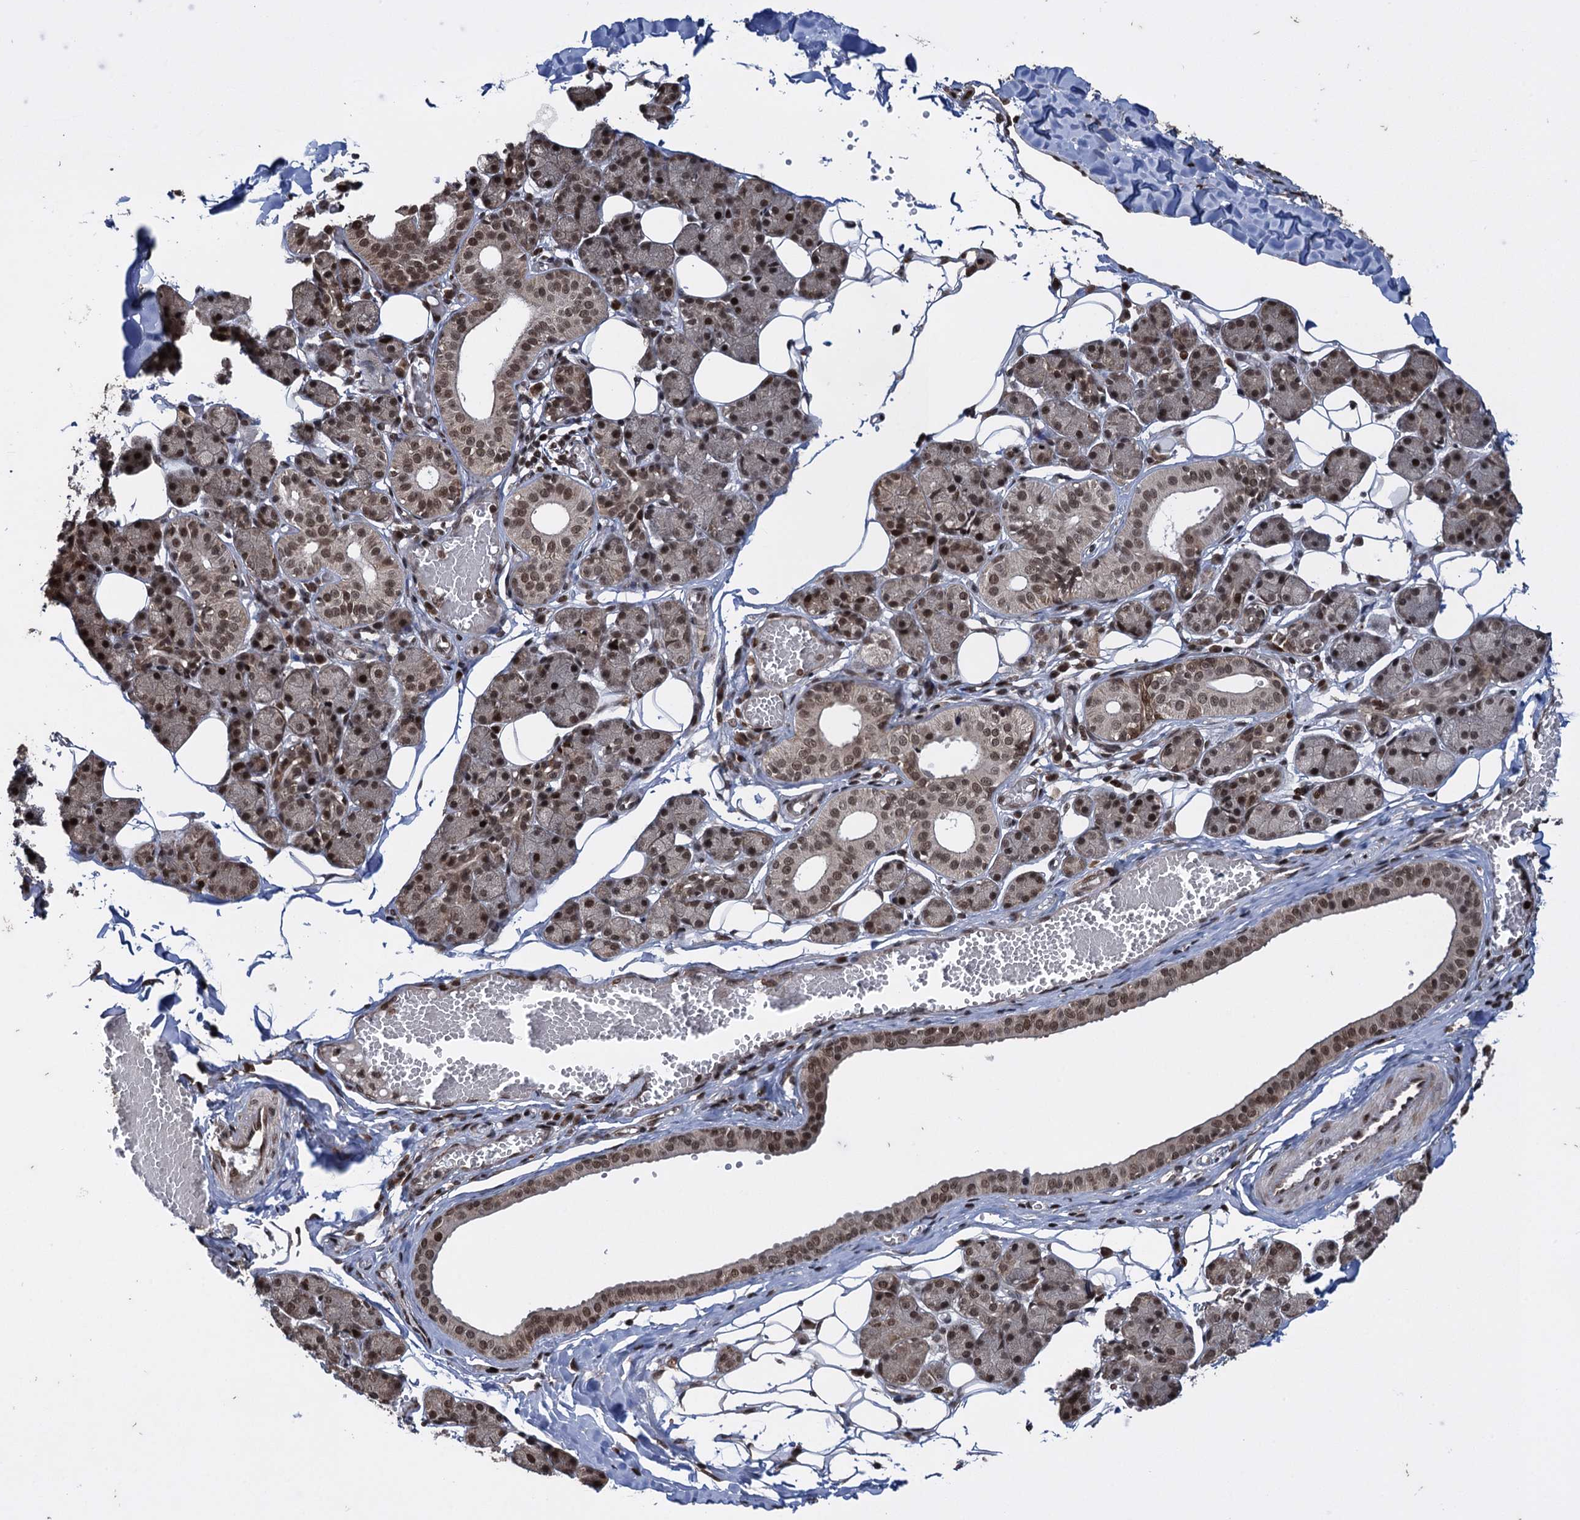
{"staining": {"intensity": "moderate", "quantity": ">75%", "location": "cytoplasmic/membranous,nuclear"}, "tissue": "salivary gland", "cell_type": "Glandular cells", "image_type": "normal", "snomed": [{"axis": "morphology", "description": "Normal tissue, NOS"}, {"axis": "topography", "description": "Salivary gland"}], "caption": "Protein staining of normal salivary gland demonstrates moderate cytoplasmic/membranous,nuclear expression in approximately >75% of glandular cells.", "gene": "ZNF169", "patient": {"sex": "female", "age": 33}}